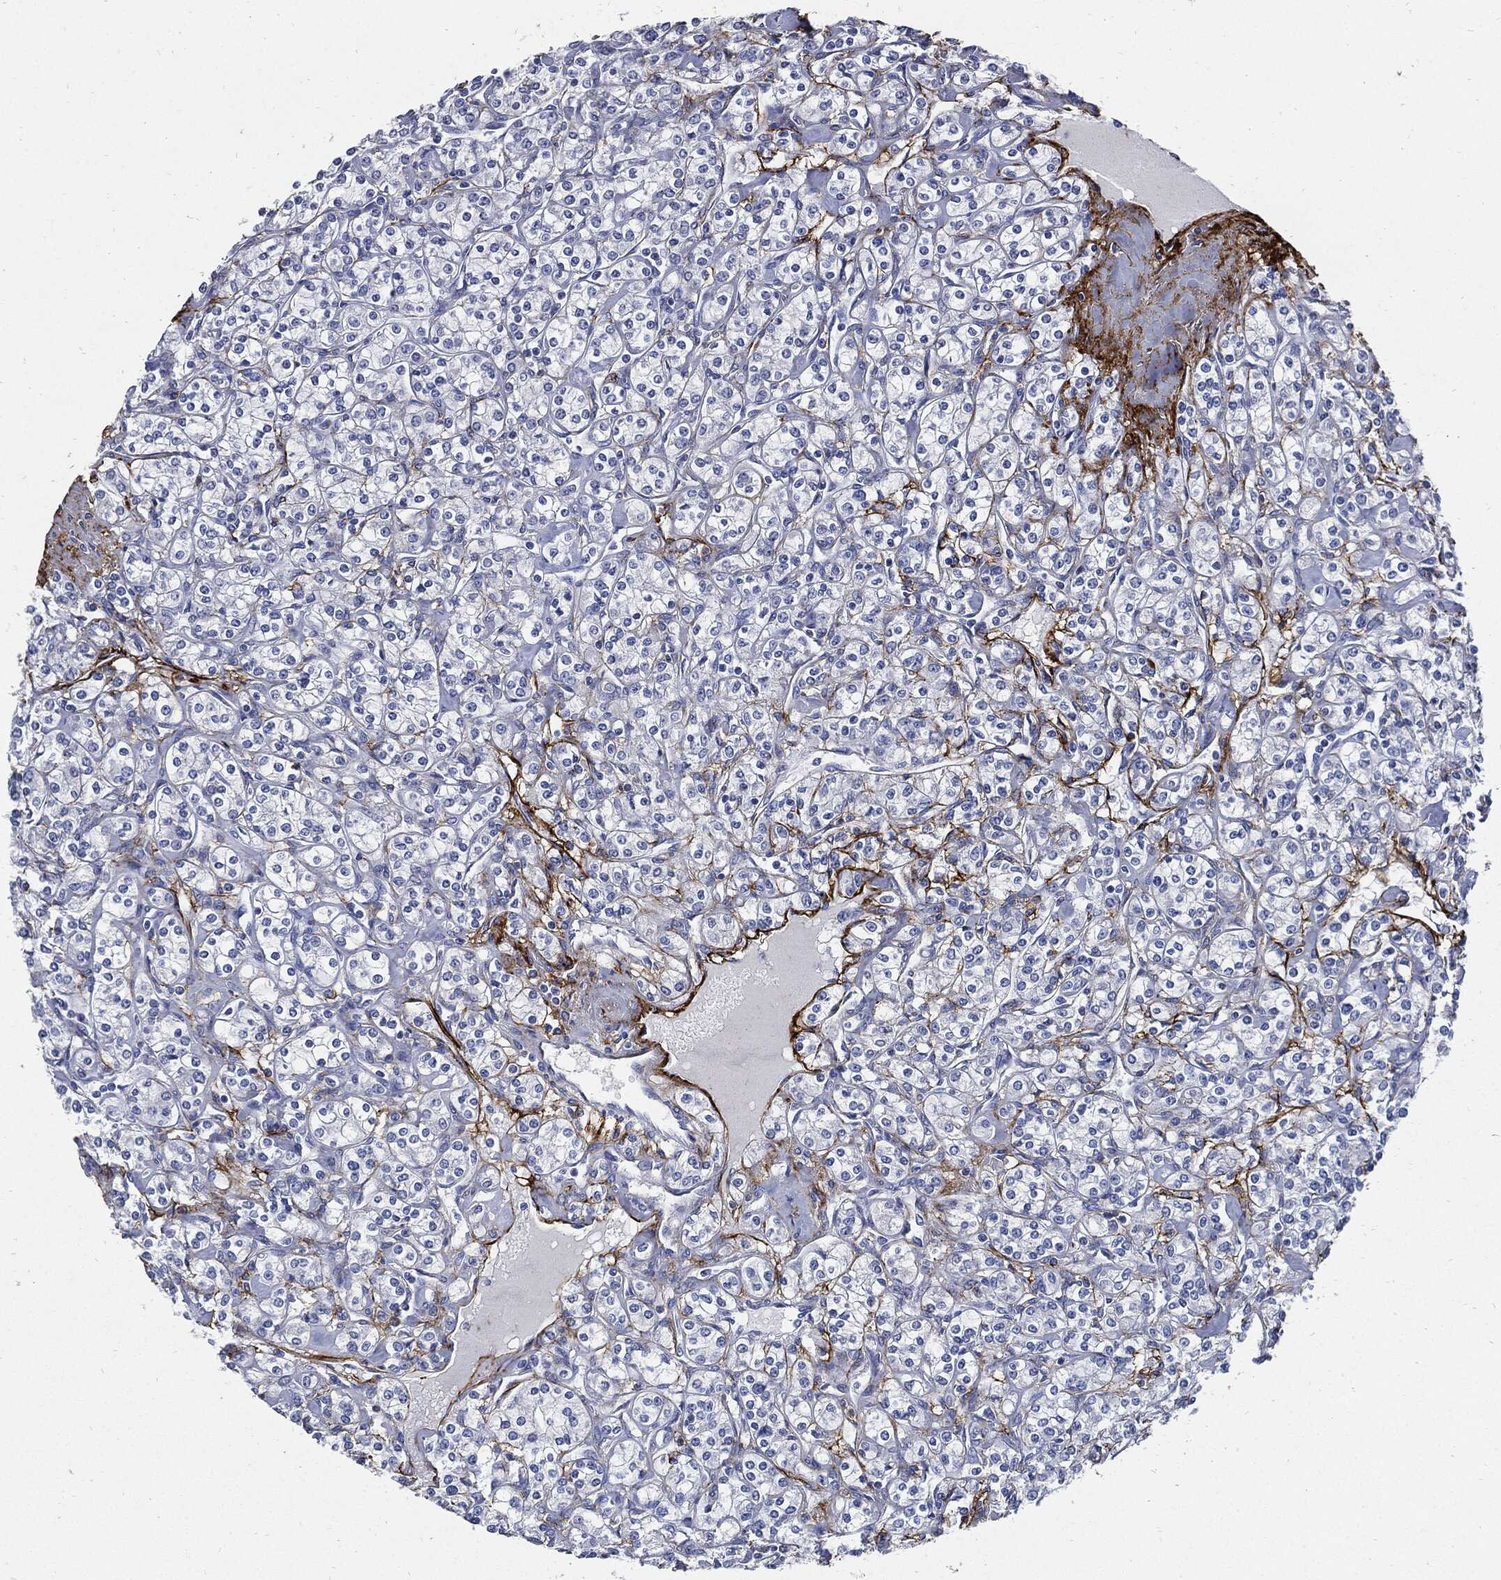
{"staining": {"intensity": "negative", "quantity": "none", "location": "none"}, "tissue": "renal cancer", "cell_type": "Tumor cells", "image_type": "cancer", "snomed": [{"axis": "morphology", "description": "Adenocarcinoma, NOS"}, {"axis": "topography", "description": "Kidney"}], "caption": "Immunohistochemistry photomicrograph of neoplastic tissue: human renal adenocarcinoma stained with DAB exhibits no significant protein expression in tumor cells.", "gene": "FBN1", "patient": {"sex": "male", "age": 77}}